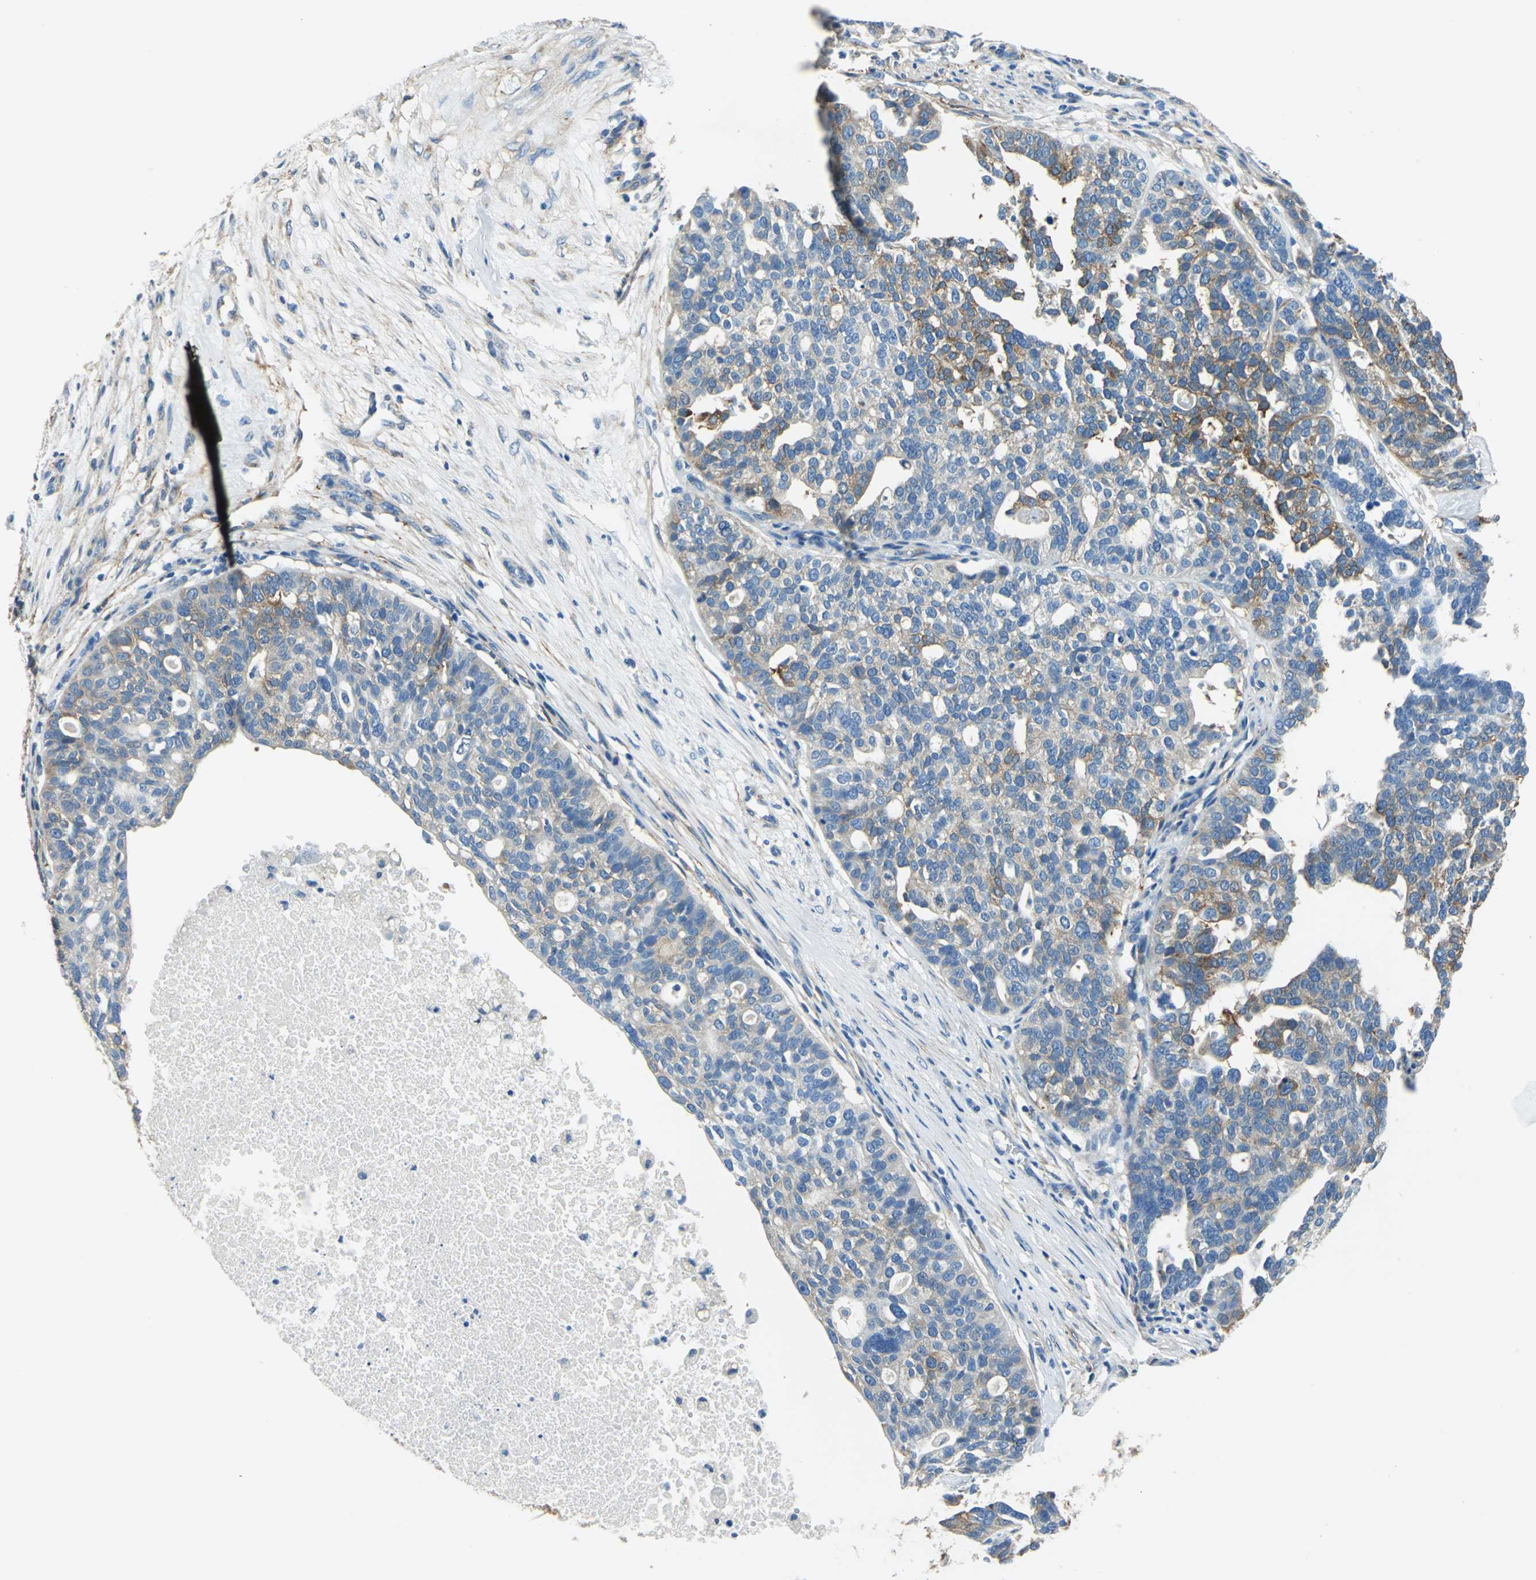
{"staining": {"intensity": "moderate", "quantity": "25%-75%", "location": "cytoplasmic/membranous"}, "tissue": "ovarian cancer", "cell_type": "Tumor cells", "image_type": "cancer", "snomed": [{"axis": "morphology", "description": "Cystadenocarcinoma, serous, NOS"}, {"axis": "topography", "description": "Ovary"}], "caption": "A medium amount of moderate cytoplasmic/membranous staining is appreciated in about 25%-75% of tumor cells in serous cystadenocarcinoma (ovarian) tissue.", "gene": "AKAP12", "patient": {"sex": "female", "age": 59}}